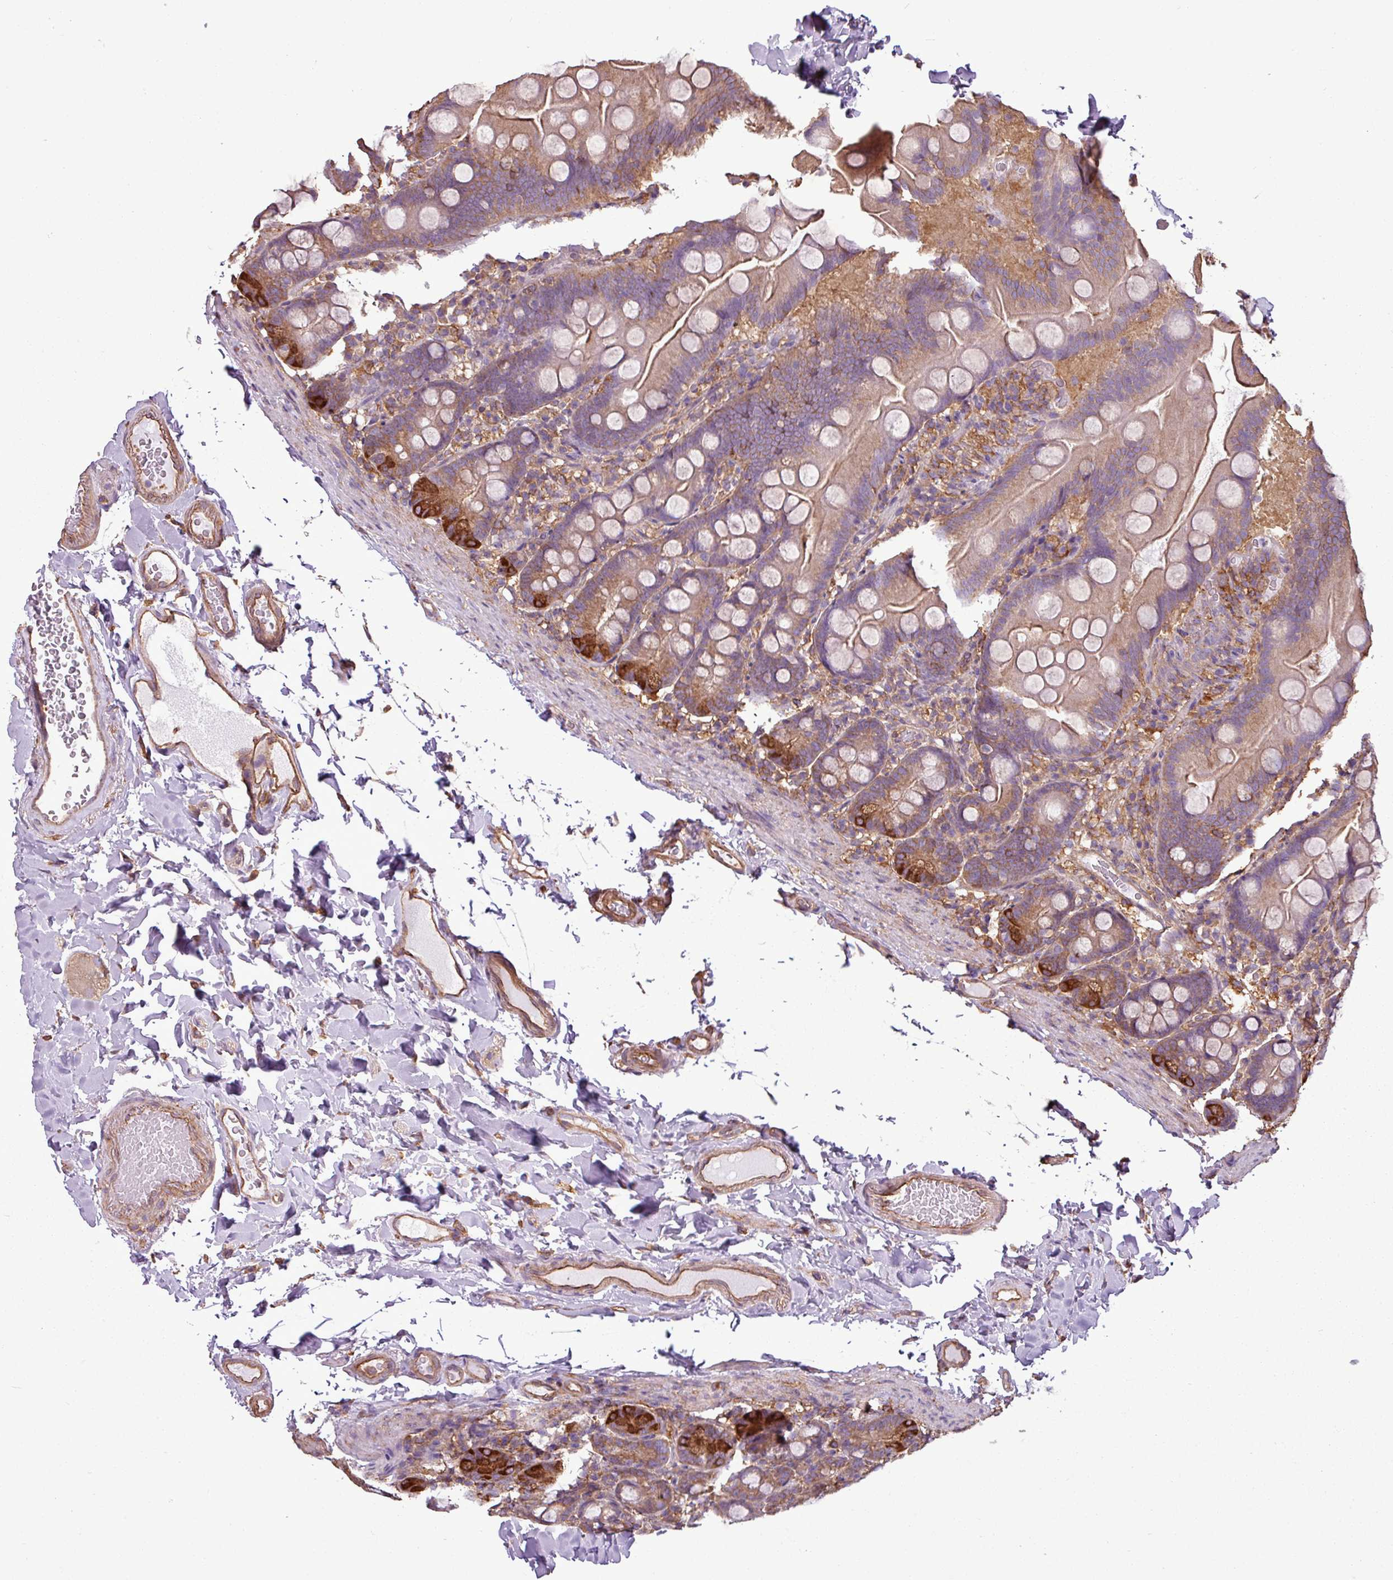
{"staining": {"intensity": "strong", "quantity": "<25%", "location": "cytoplasmic/membranous"}, "tissue": "small intestine", "cell_type": "Glandular cells", "image_type": "normal", "snomed": [{"axis": "morphology", "description": "Normal tissue, NOS"}, {"axis": "topography", "description": "Small intestine"}], "caption": "Immunohistochemical staining of normal human small intestine reveals strong cytoplasmic/membranous protein staining in approximately <25% of glandular cells. Nuclei are stained in blue.", "gene": "PACSIN2", "patient": {"sex": "female", "age": 68}}